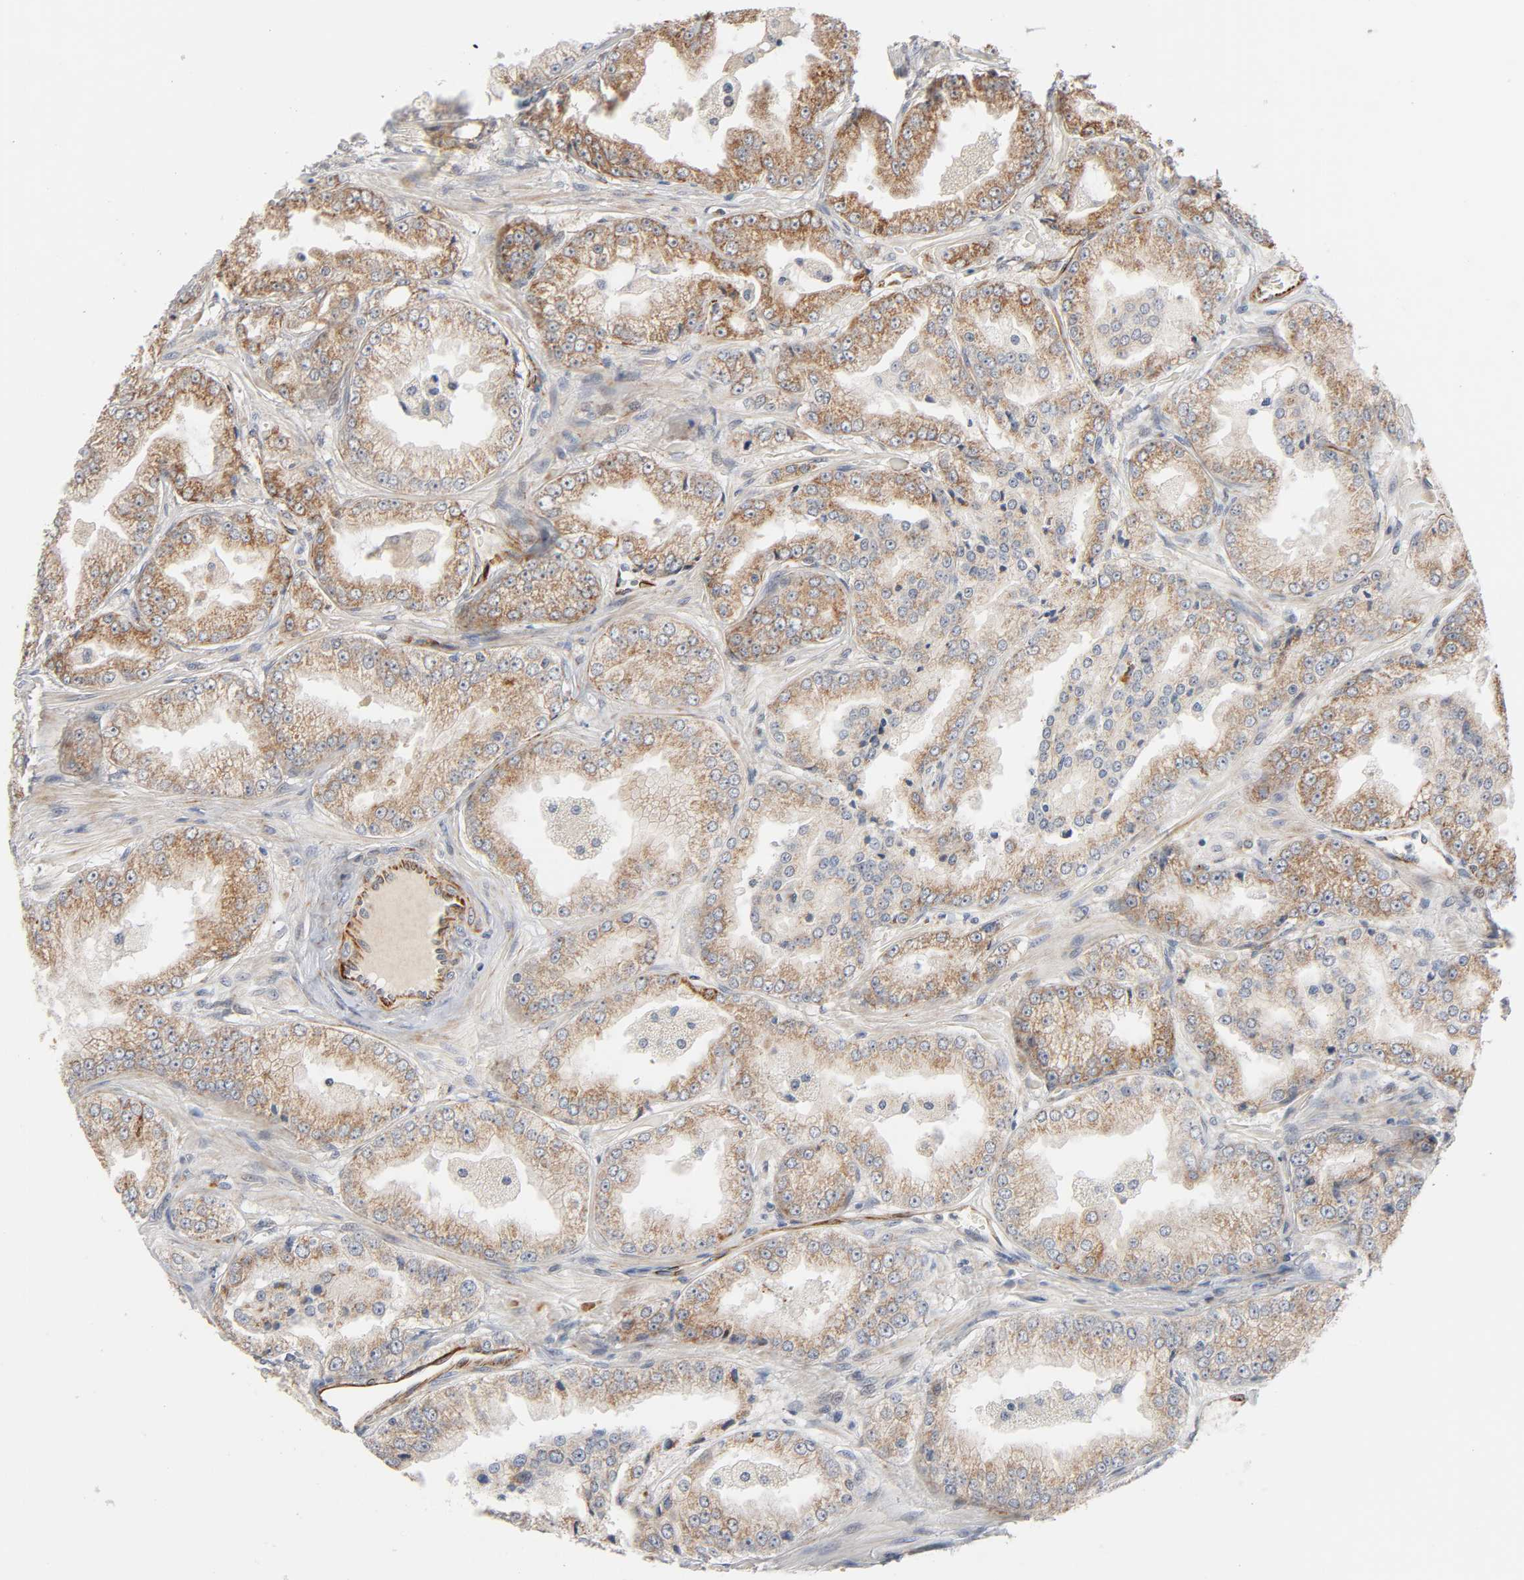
{"staining": {"intensity": "moderate", "quantity": ">75%", "location": "cytoplasmic/membranous"}, "tissue": "prostate cancer", "cell_type": "Tumor cells", "image_type": "cancer", "snomed": [{"axis": "morphology", "description": "Adenocarcinoma, High grade"}, {"axis": "topography", "description": "Prostate"}], "caption": "Tumor cells reveal medium levels of moderate cytoplasmic/membranous positivity in about >75% of cells in adenocarcinoma (high-grade) (prostate).", "gene": "REEP6", "patient": {"sex": "male", "age": 61}}